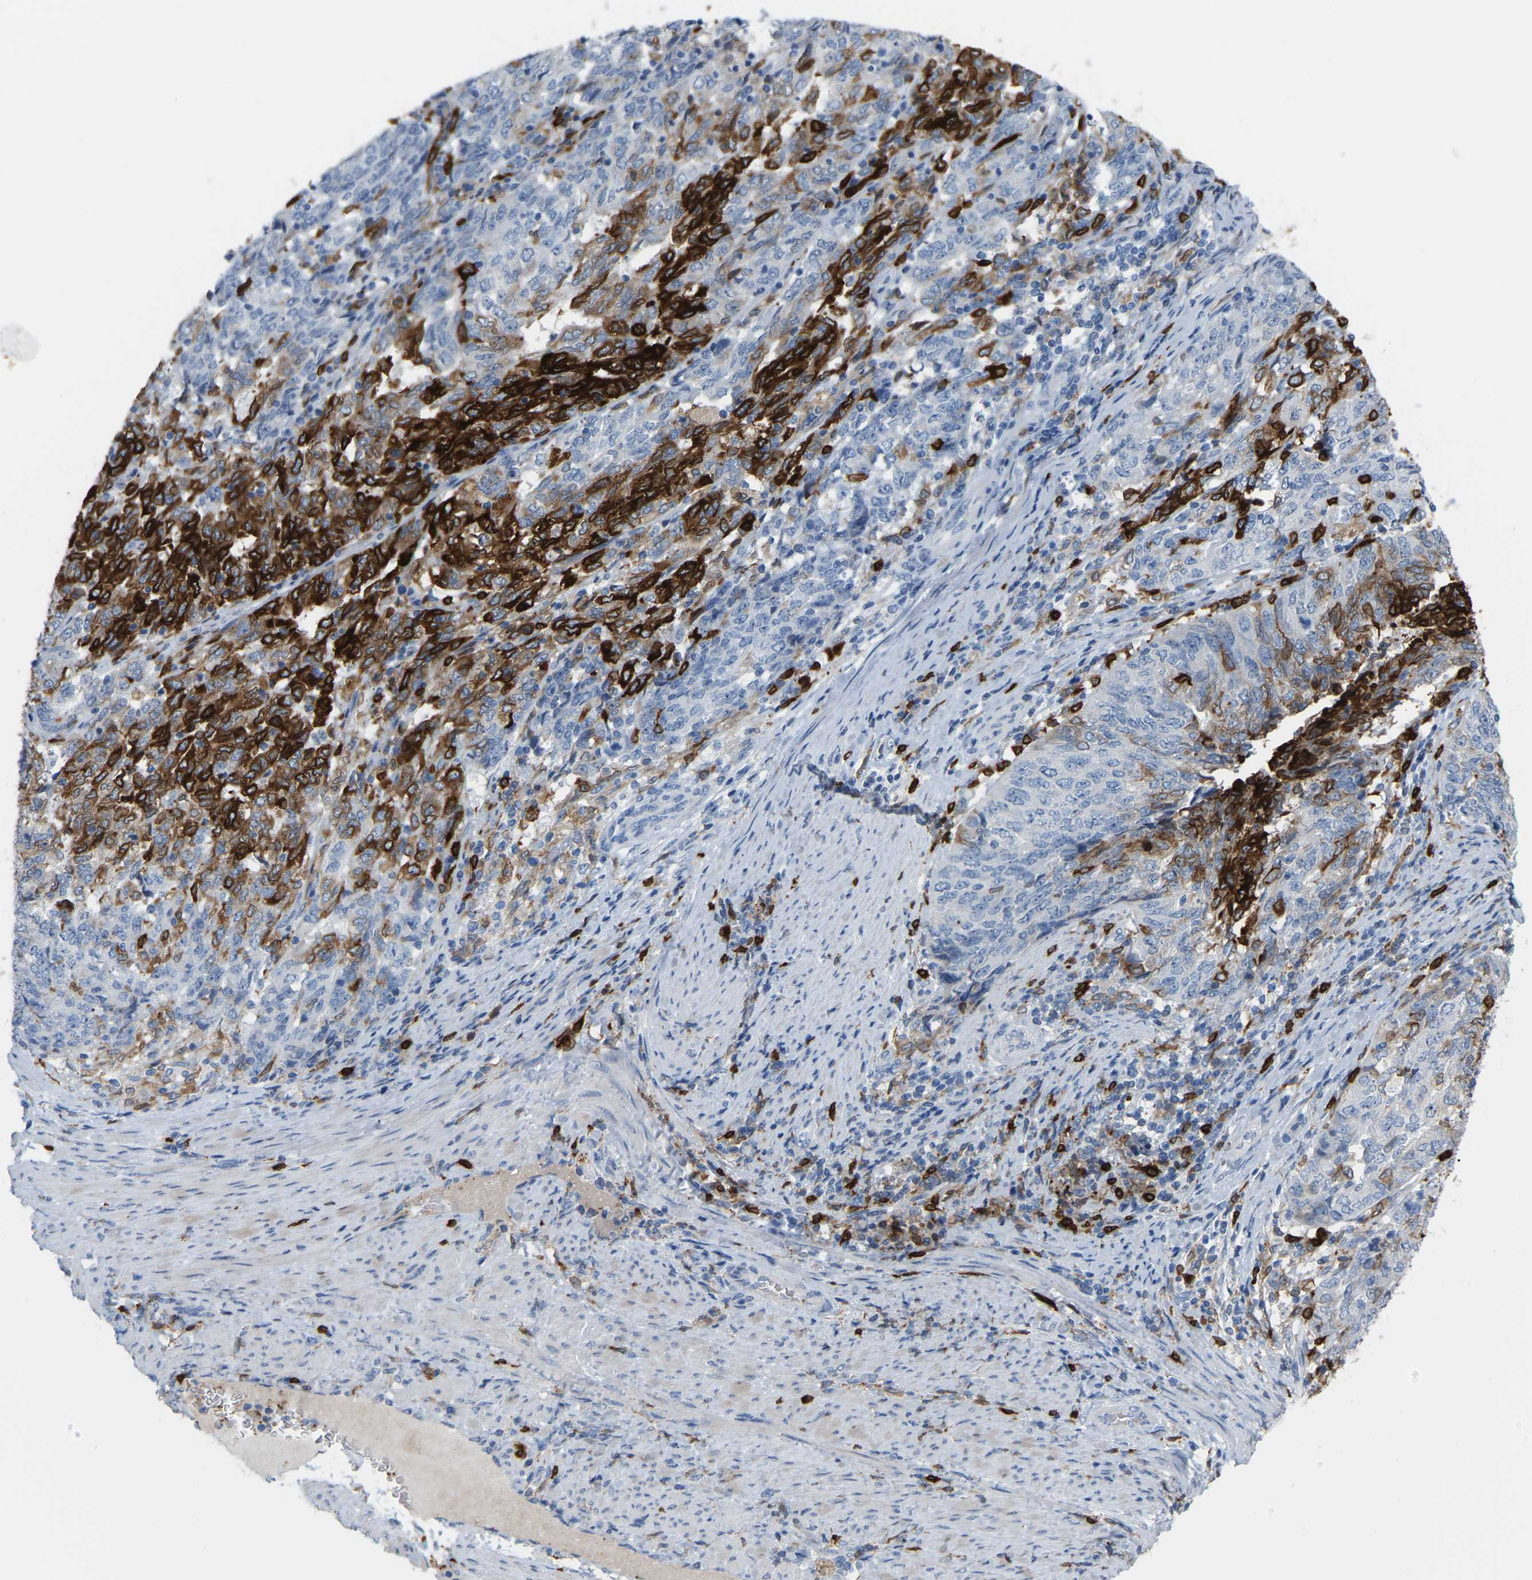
{"staining": {"intensity": "strong", "quantity": "25%-75%", "location": "cytoplasmic/membranous"}, "tissue": "endometrial cancer", "cell_type": "Tumor cells", "image_type": "cancer", "snomed": [{"axis": "morphology", "description": "Adenocarcinoma, NOS"}, {"axis": "topography", "description": "Endometrium"}], "caption": "The histopathology image demonstrates staining of endometrial cancer (adenocarcinoma), revealing strong cytoplasmic/membranous protein expression (brown color) within tumor cells.", "gene": "PTGS1", "patient": {"sex": "female", "age": 80}}